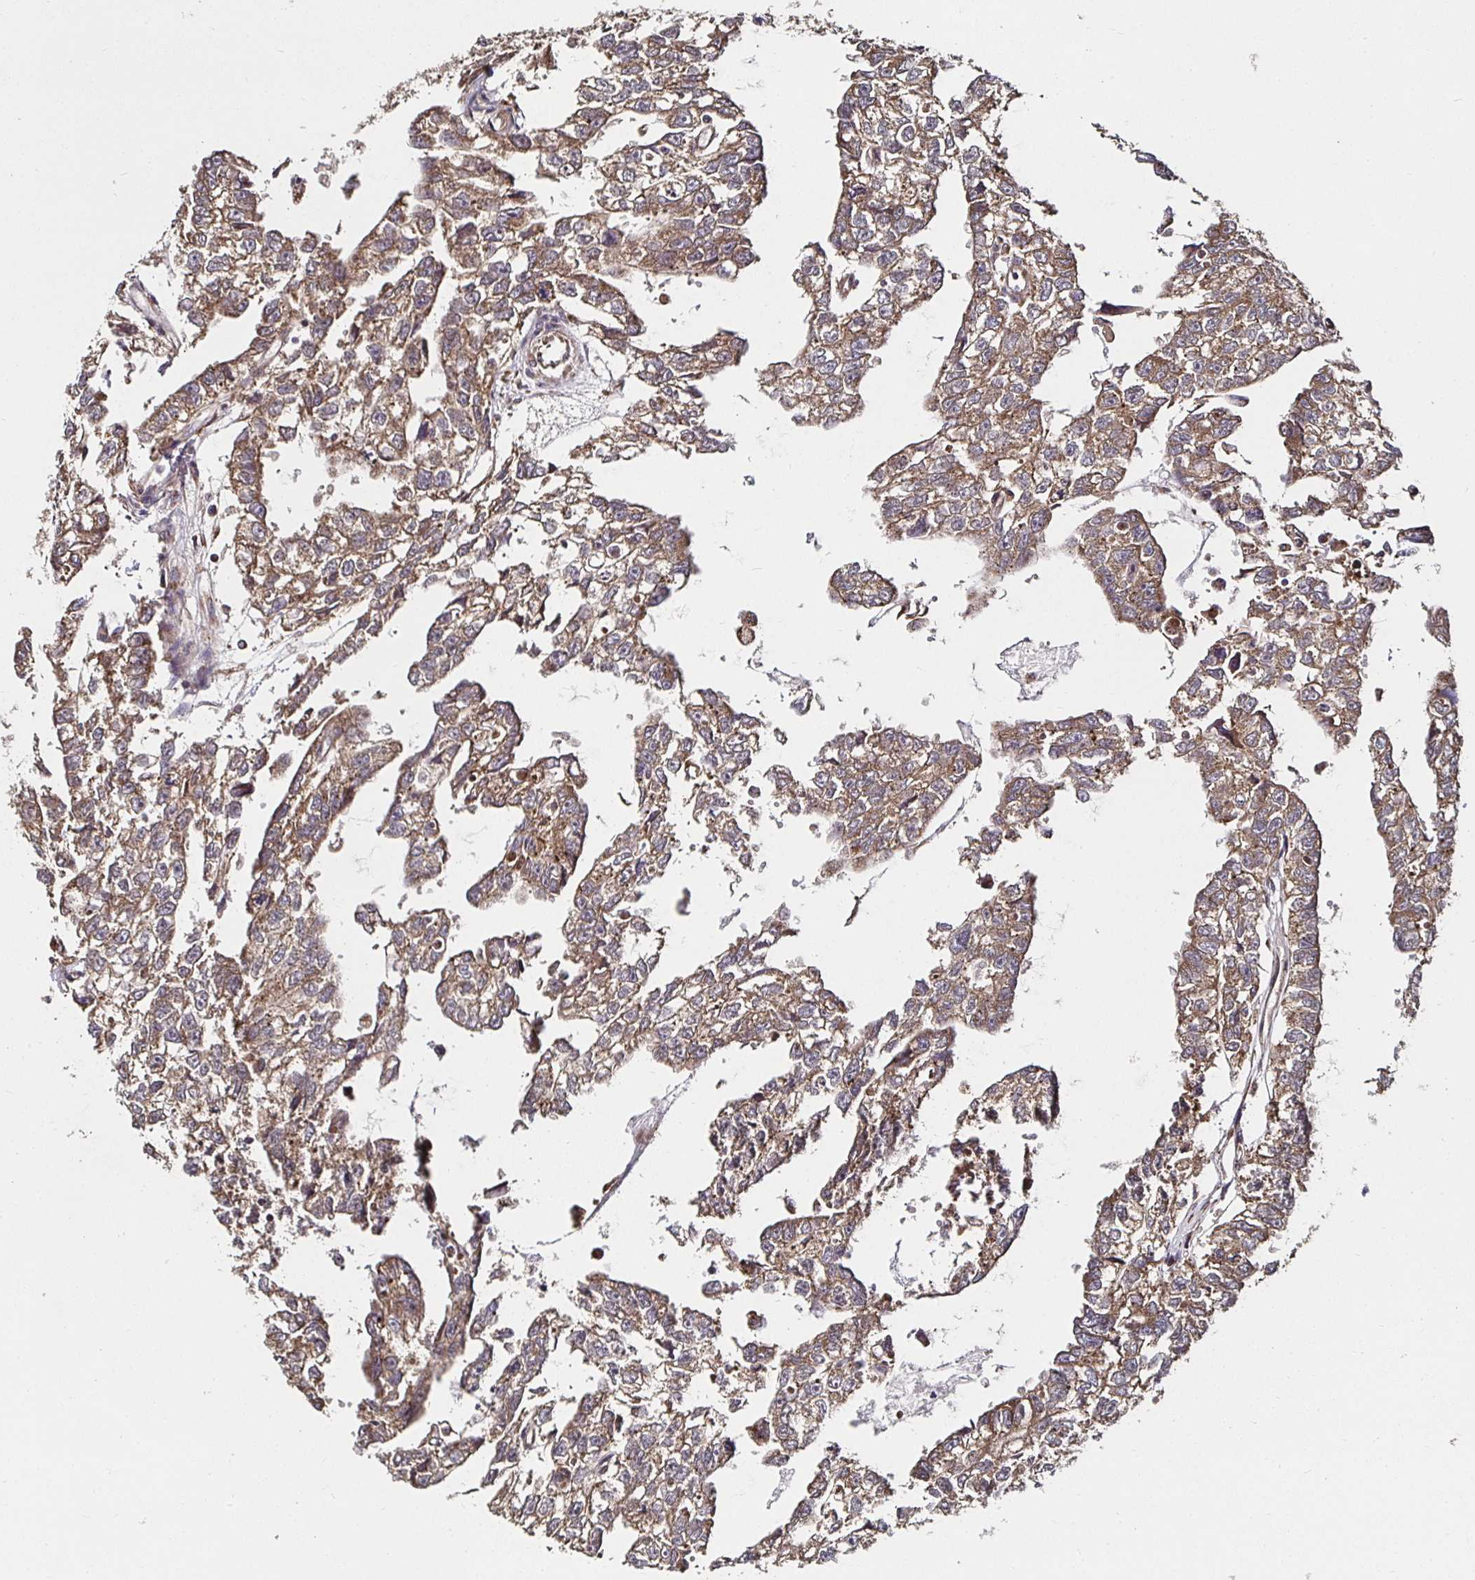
{"staining": {"intensity": "moderate", "quantity": ">75%", "location": "cytoplasmic/membranous"}, "tissue": "testis cancer", "cell_type": "Tumor cells", "image_type": "cancer", "snomed": [{"axis": "morphology", "description": "Carcinoma, Embryonal, NOS"}, {"axis": "morphology", "description": "Teratoma, malignant, NOS"}, {"axis": "topography", "description": "Testis"}], "caption": "Testis cancer tissue reveals moderate cytoplasmic/membranous expression in about >75% of tumor cells, visualized by immunohistochemistry.", "gene": "MLST8", "patient": {"sex": "male", "age": 44}}